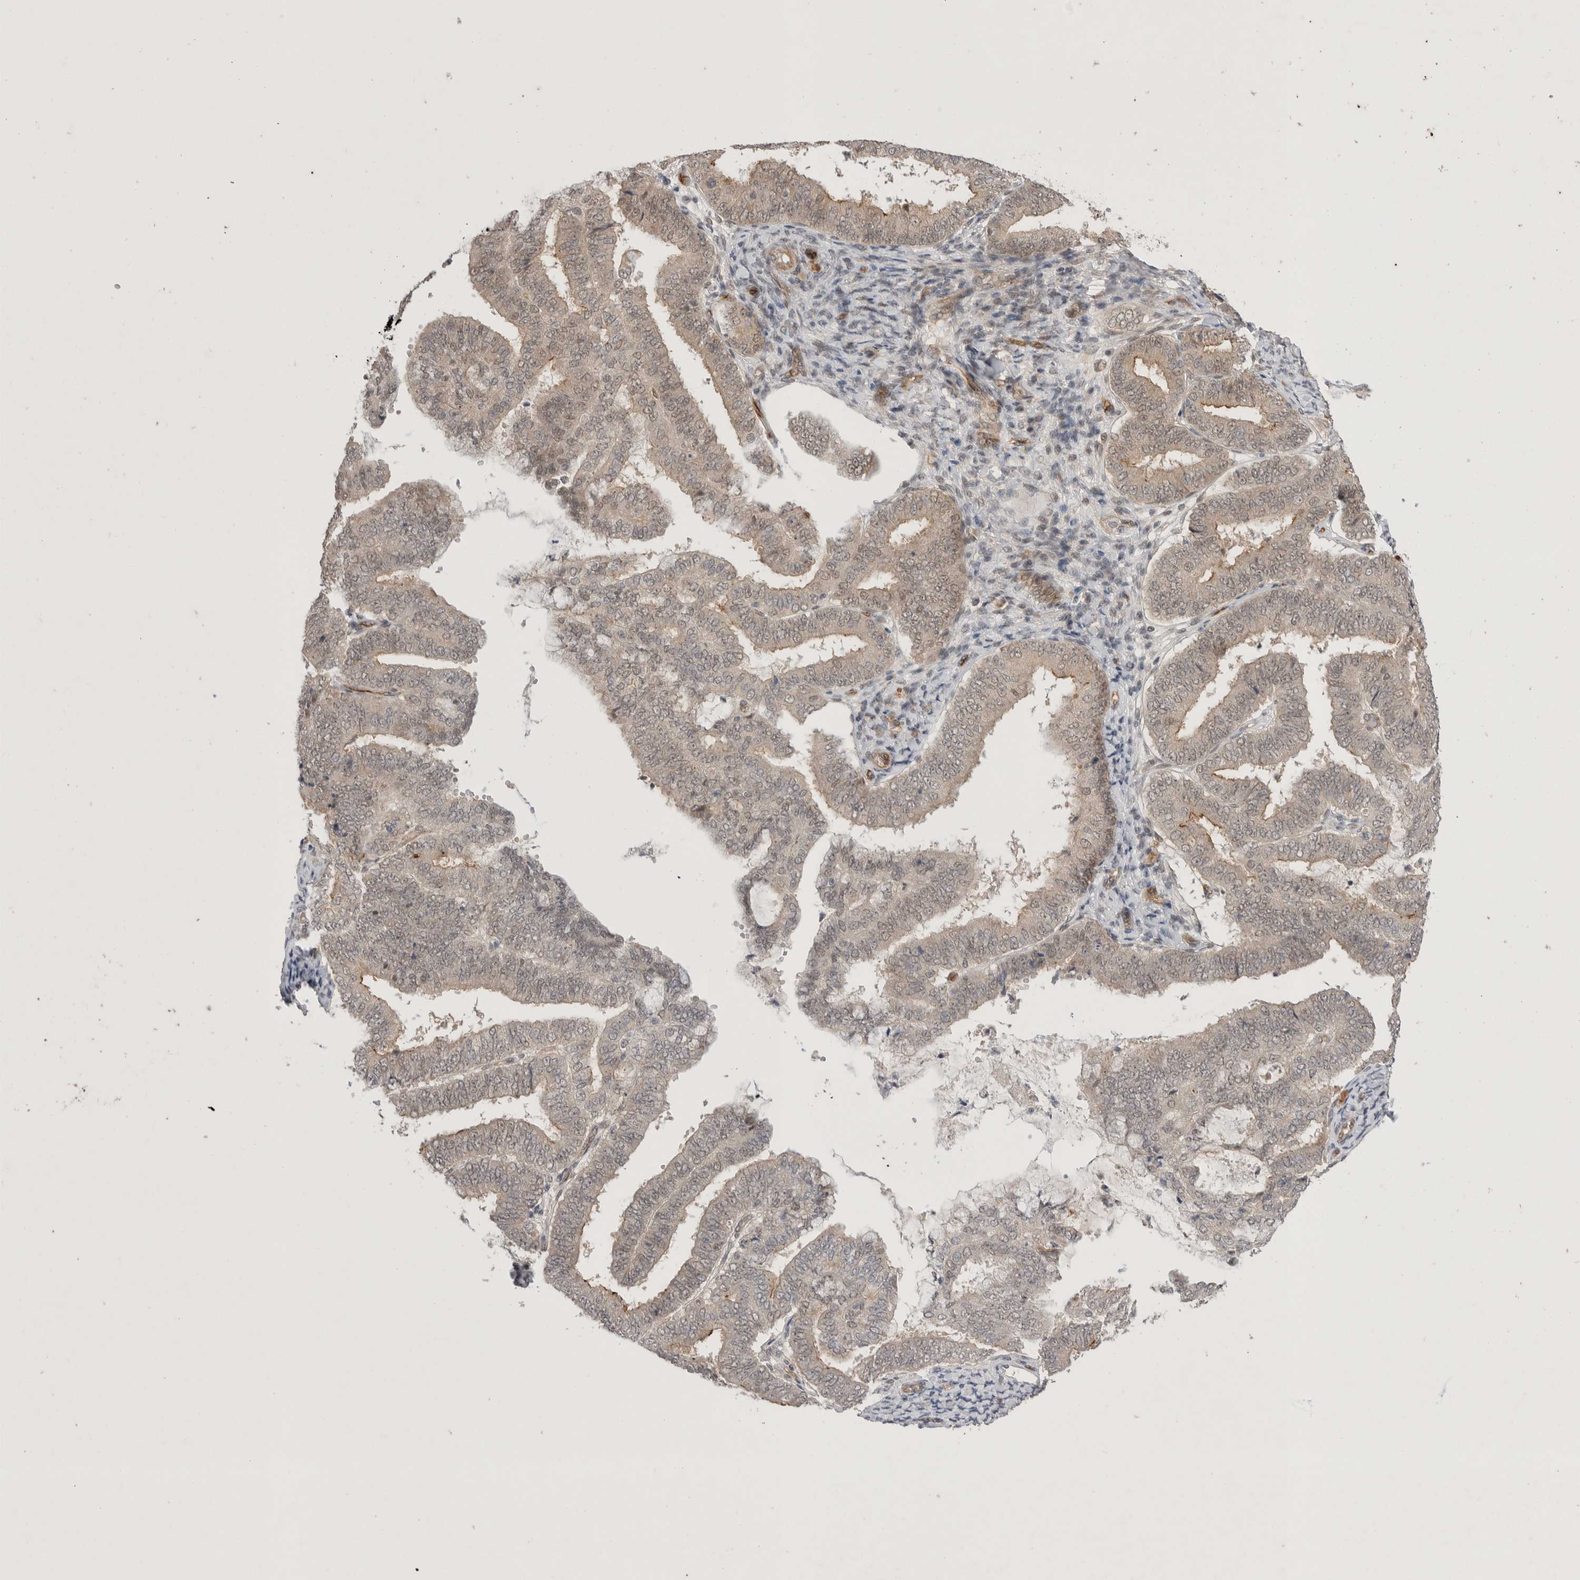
{"staining": {"intensity": "moderate", "quantity": "<25%", "location": "cytoplasmic/membranous"}, "tissue": "endometrial cancer", "cell_type": "Tumor cells", "image_type": "cancer", "snomed": [{"axis": "morphology", "description": "Adenocarcinoma, NOS"}, {"axis": "topography", "description": "Endometrium"}], "caption": "A photomicrograph of human endometrial cancer stained for a protein exhibits moderate cytoplasmic/membranous brown staining in tumor cells.", "gene": "ZNF704", "patient": {"sex": "female", "age": 63}}